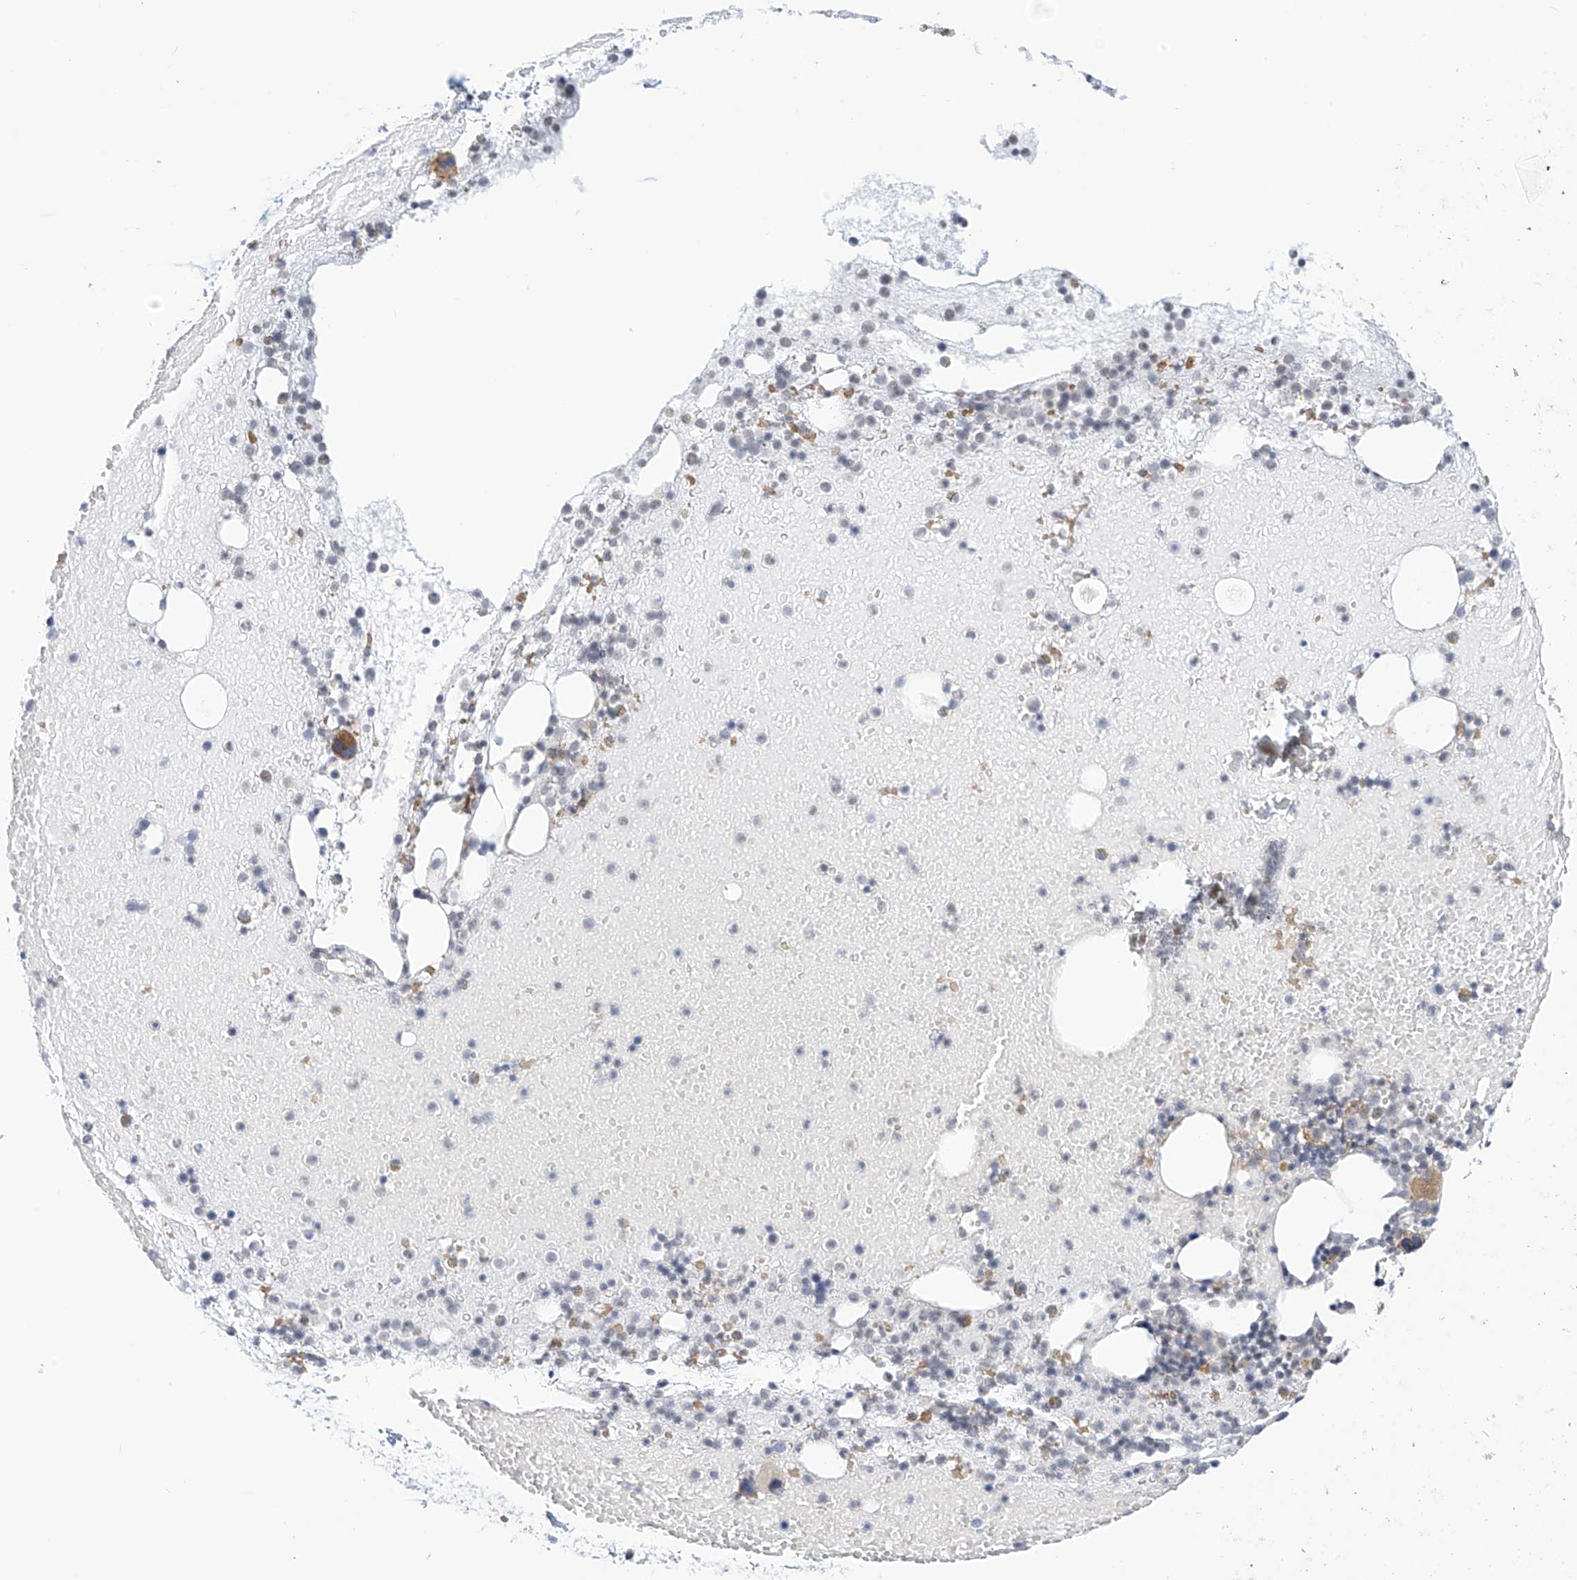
{"staining": {"intensity": "moderate", "quantity": "<25%", "location": "cytoplasmic/membranous"}, "tissue": "bone marrow", "cell_type": "Hematopoietic cells", "image_type": "normal", "snomed": [{"axis": "morphology", "description": "Normal tissue, NOS"}, {"axis": "topography", "description": "Bone marrow"}], "caption": "IHC (DAB (3,3'-diaminobenzidine)) staining of unremarkable human bone marrow exhibits moderate cytoplasmic/membranous protein positivity in about <25% of hematopoietic cells.", "gene": "TBXAS1", "patient": {"sex": "male", "age": 47}}